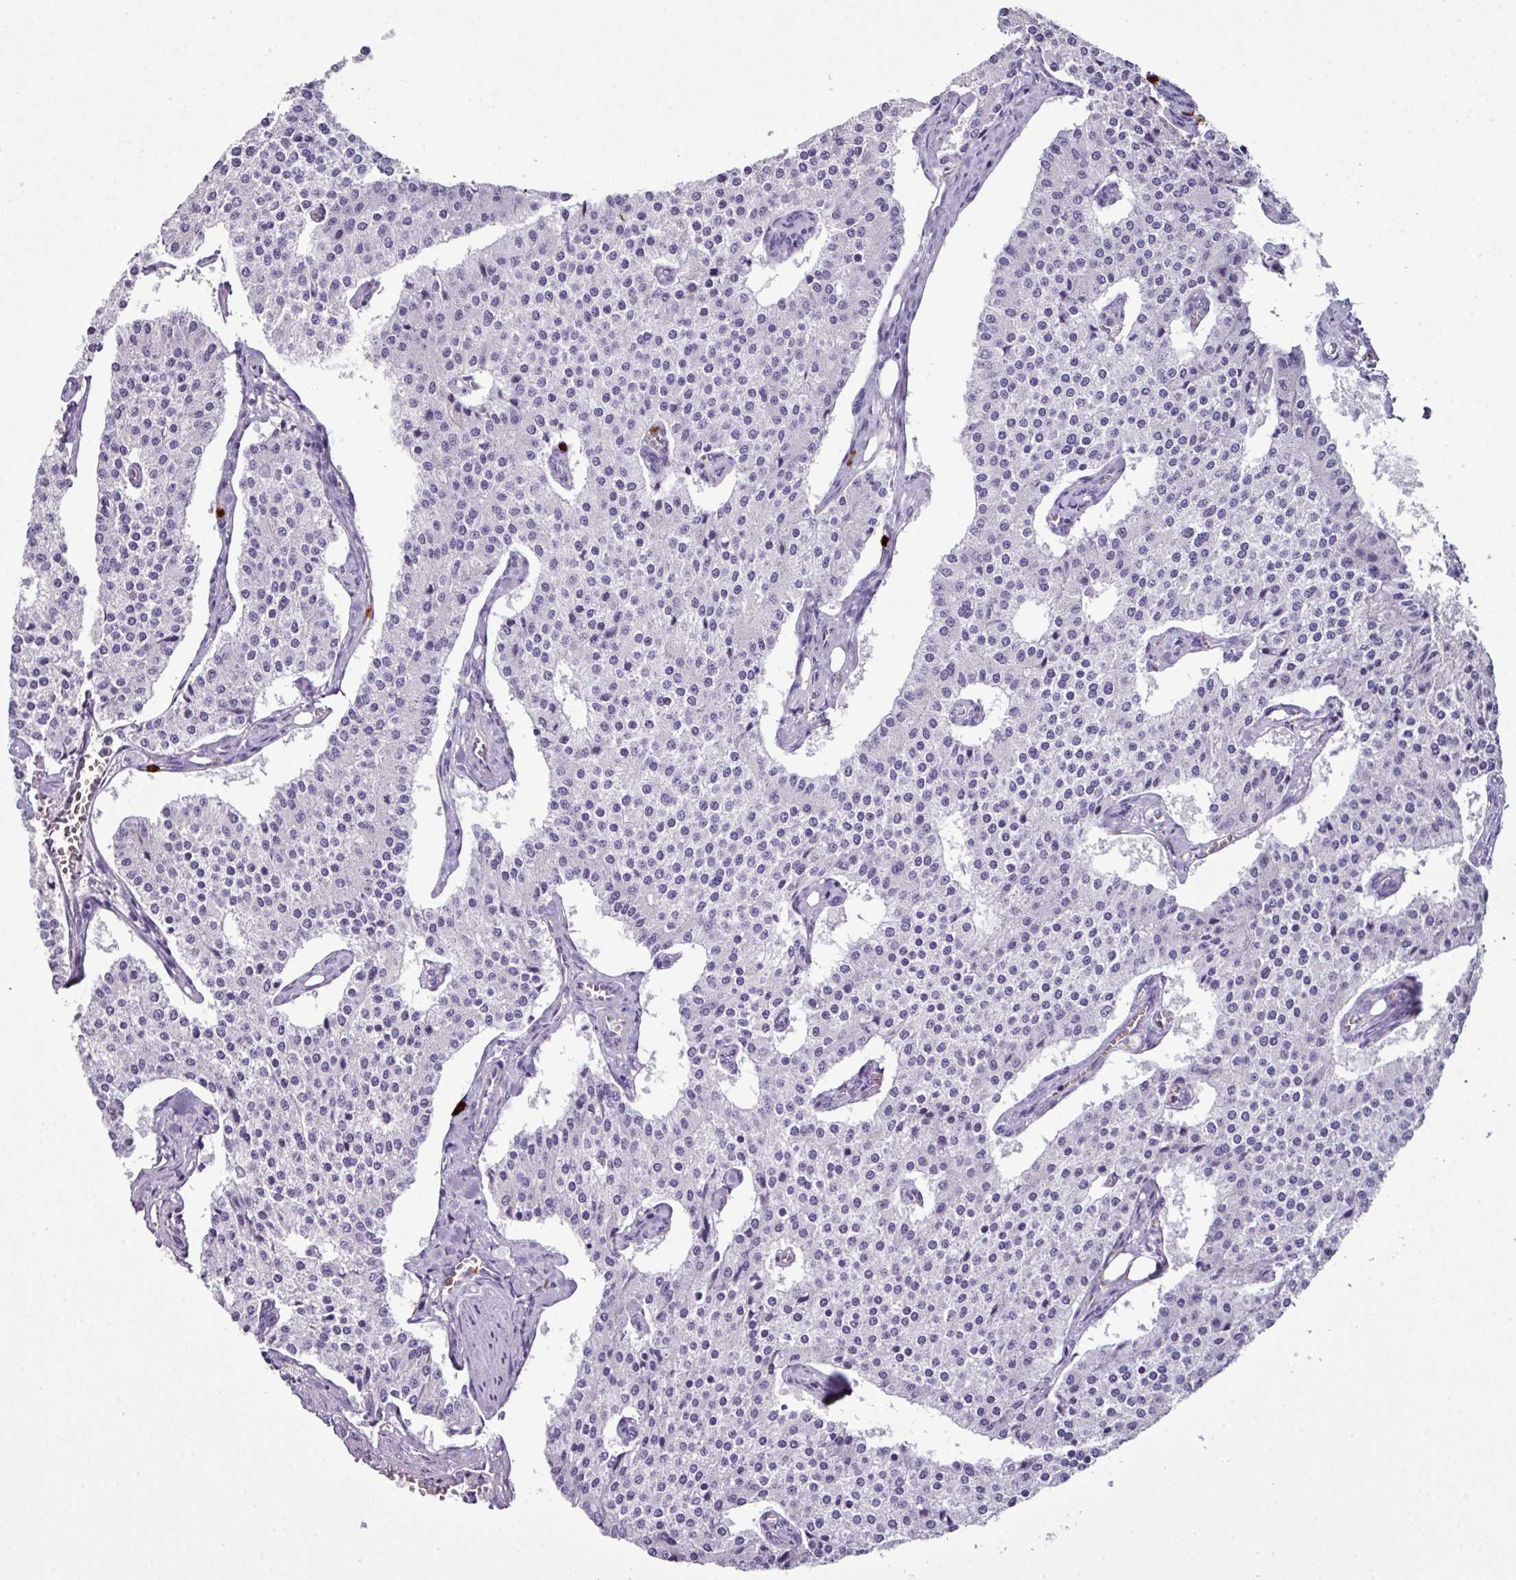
{"staining": {"intensity": "negative", "quantity": "none", "location": "none"}, "tissue": "carcinoid", "cell_type": "Tumor cells", "image_type": "cancer", "snomed": [{"axis": "morphology", "description": "Carcinoid, malignant, NOS"}, {"axis": "topography", "description": "Colon"}], "caption": "Tumor cells are negative for protein expression in human malignant carcinoid.", "gene": "CTSG", "patient": {"sex": "female", "age": 52}}